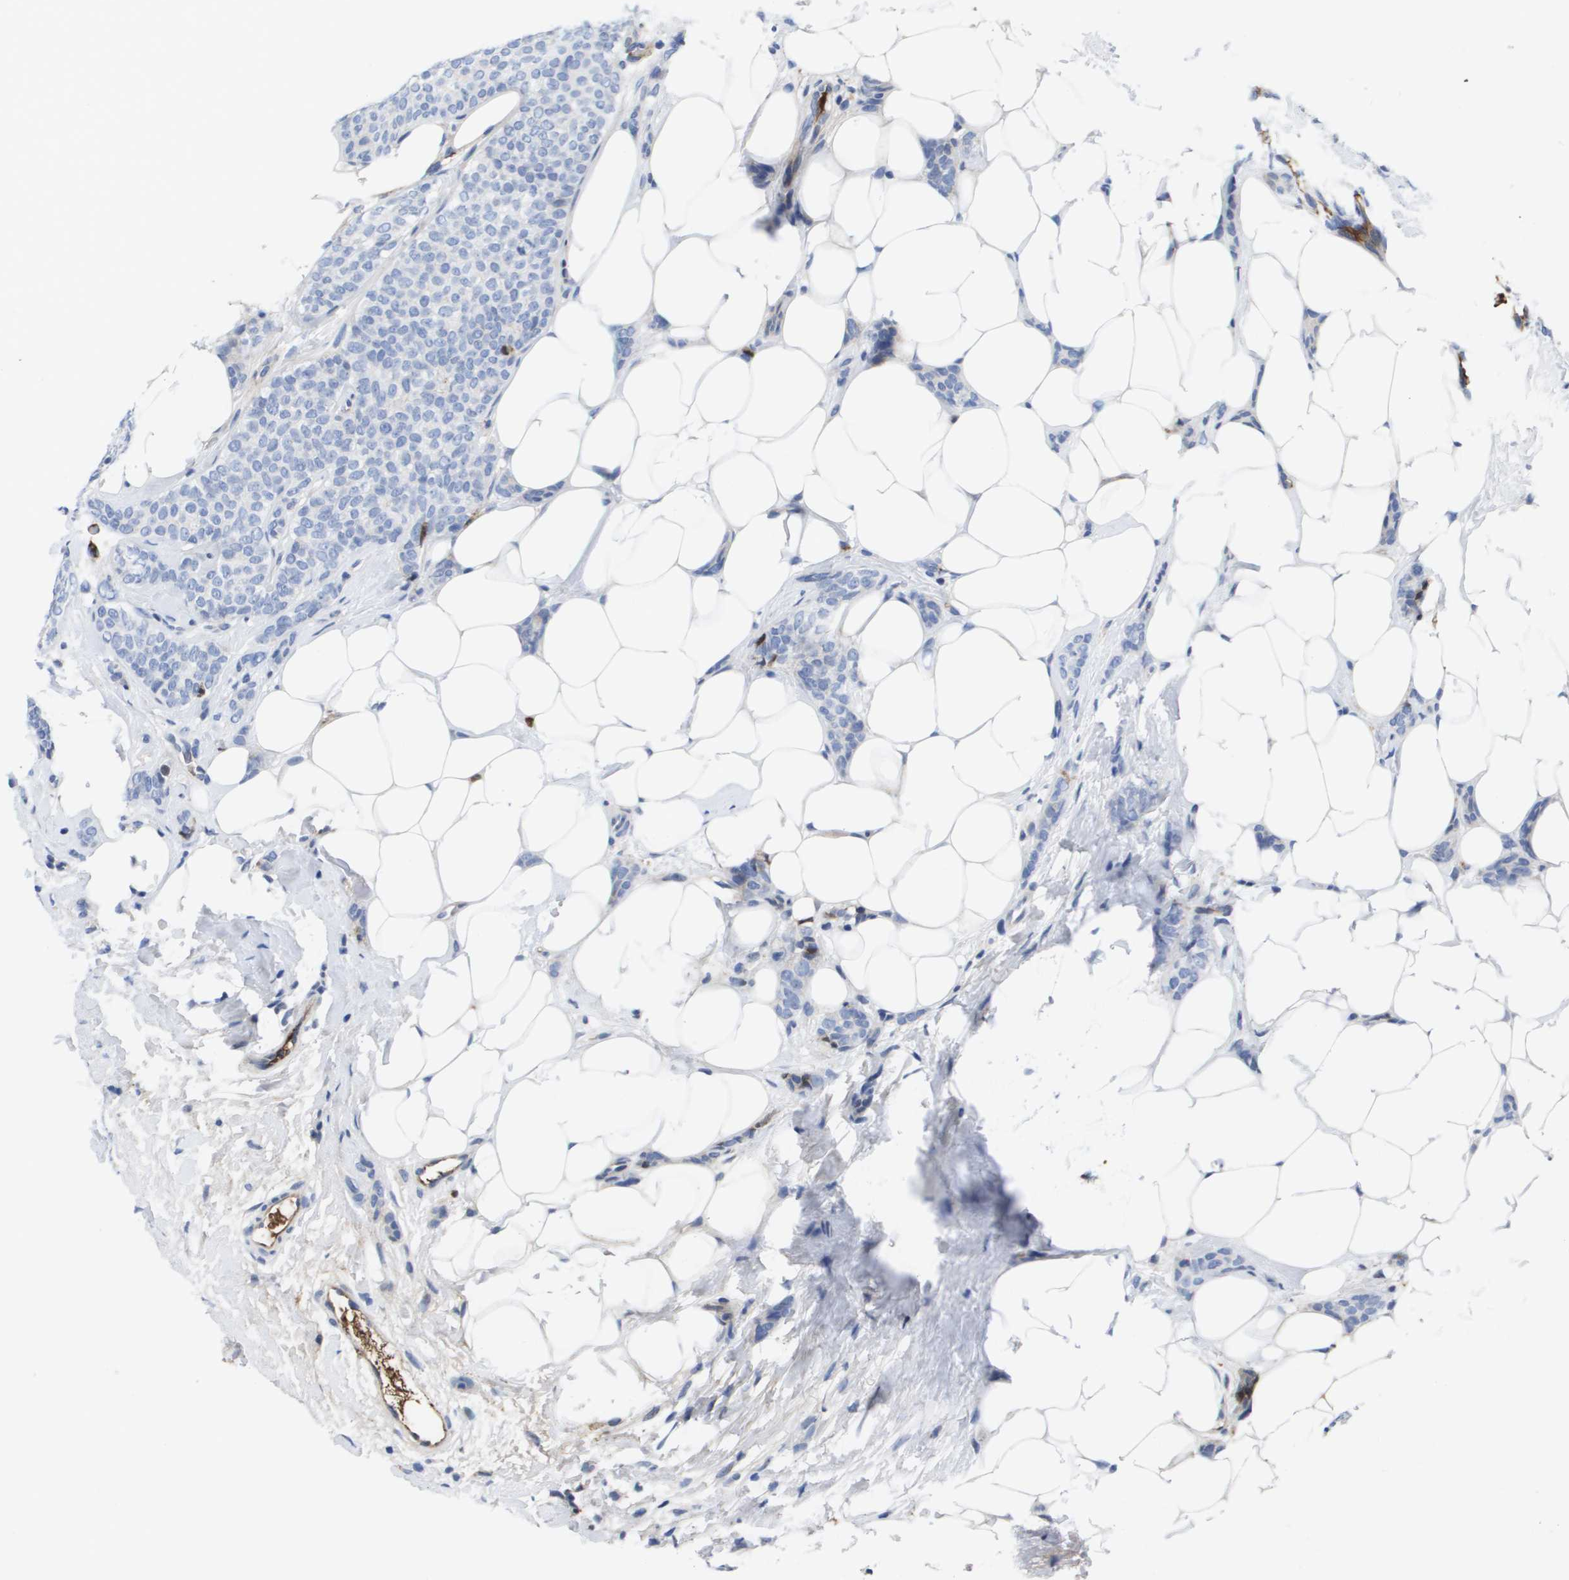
{"staining": {"intensity": "negative", "quantity": "none", "location": "none"}, "tissue": "breast cancer", "cell_type": "Tumor cells", "image_type": "cancer", "snomed": [{"axis": "morphology", "description": "Lobular carcinoma"}, {"axis": "topography", "description": "Skin"}, {"axis": "topography", "description": "Breast"}], "caption": "The histopathology image reveals no staining of tumor cells in breast cancer.", "gene": "SERPINC1", "patient": {"sex": "female", "age": 46}}